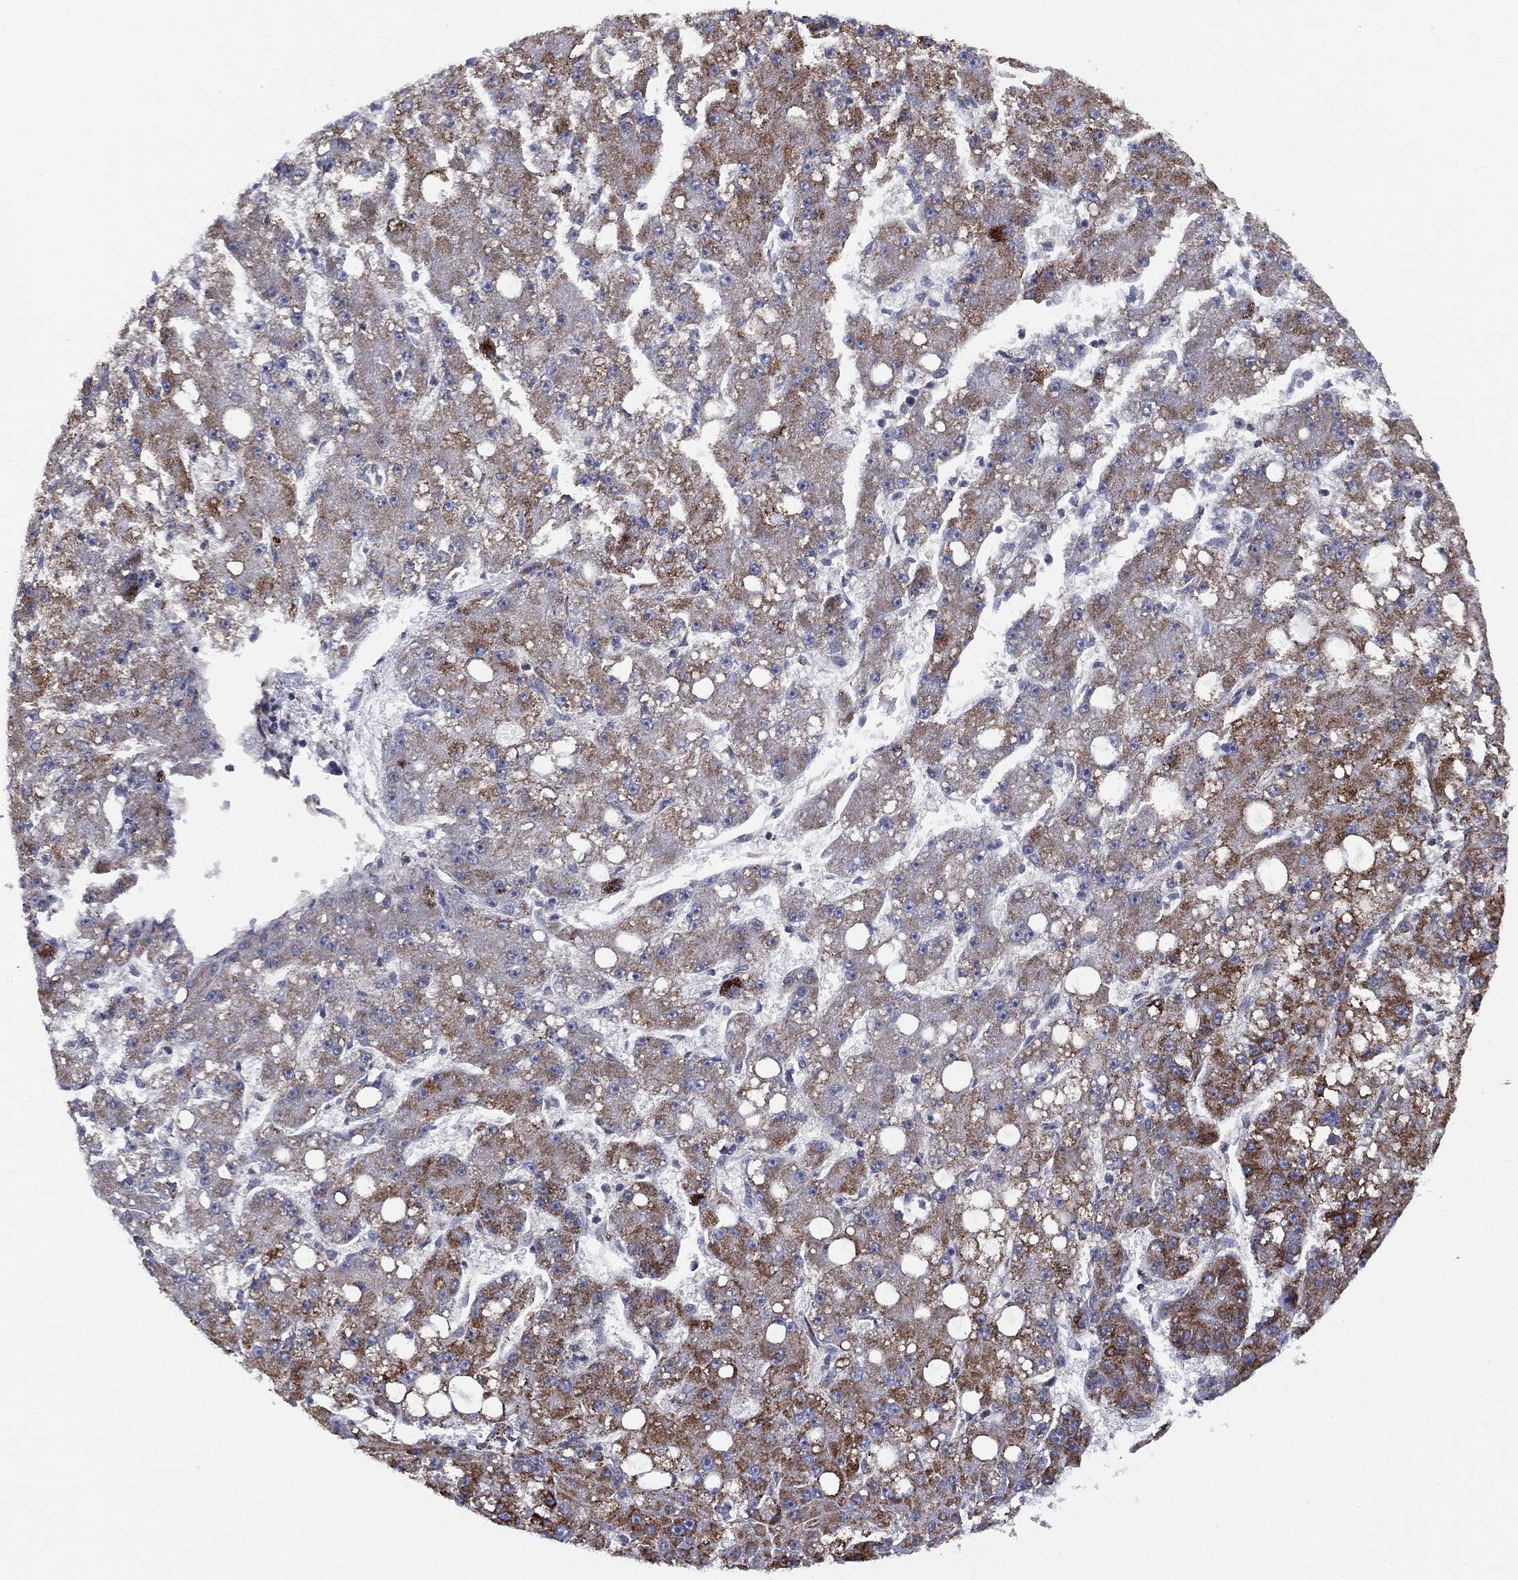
{"staining": {"intensity": "strong", "quantity": ">75%", "location": "cytoplasmic/membranous"}, "tissue": "liver cancer", "cell_type": "Tumor cells", "image_type": "cancer", "snomed": [{"axis": "morphology", "description": "Carcinoma, Hepatocellular, NOS"}, {"axis": "topography", "description": "Liver"}], "caption": "Tumor cells demonstrate strong cytoplasmic/membranous staining in about >75% of cells in liver cancer.", "gene": "PPP2R5A", "patient": {"sex": "male", "age": 67}}